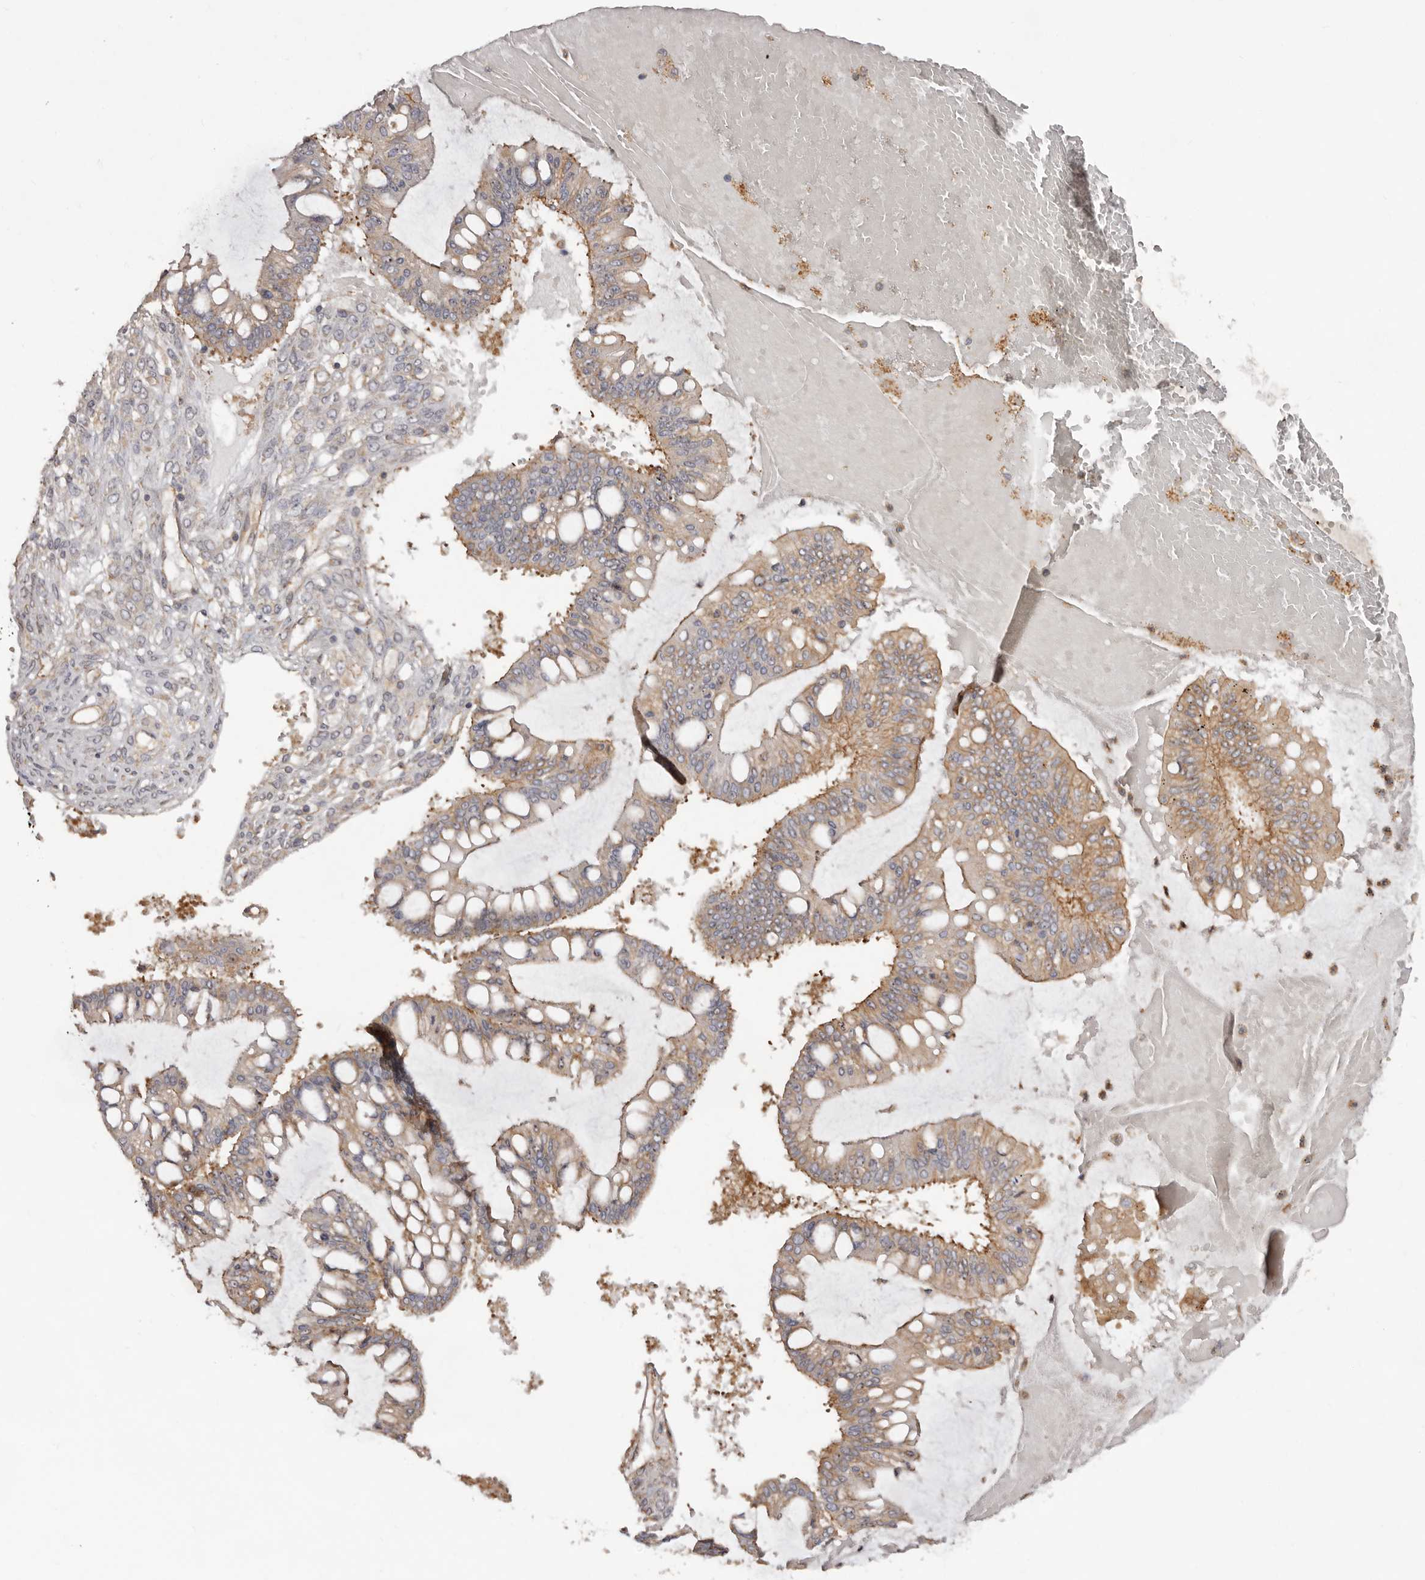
{"staining": {"intensity": "weak", "quantity": "25%-75%", "location": "cytoplasmic/membranous"}, "tissue": "ovarian cancer", "cell_type": "Tumor cells", "image_type": "cancer", "snomed": [{"axis": "morphology", "description": "Cystadenocarcinoma, mucinous, NOS"}, {"axis": "topography", "description": "Ovary"}], "caption": "DAB immunohistochemical staining of human mucinous cystadenocarcinoma (ovarian) shows weak cytoplasmic/membranous protein positivity in approximately 25%-75% of tumor cells.", "gene": "RPS6", "patient": {"sex": "female", "age": 73}}